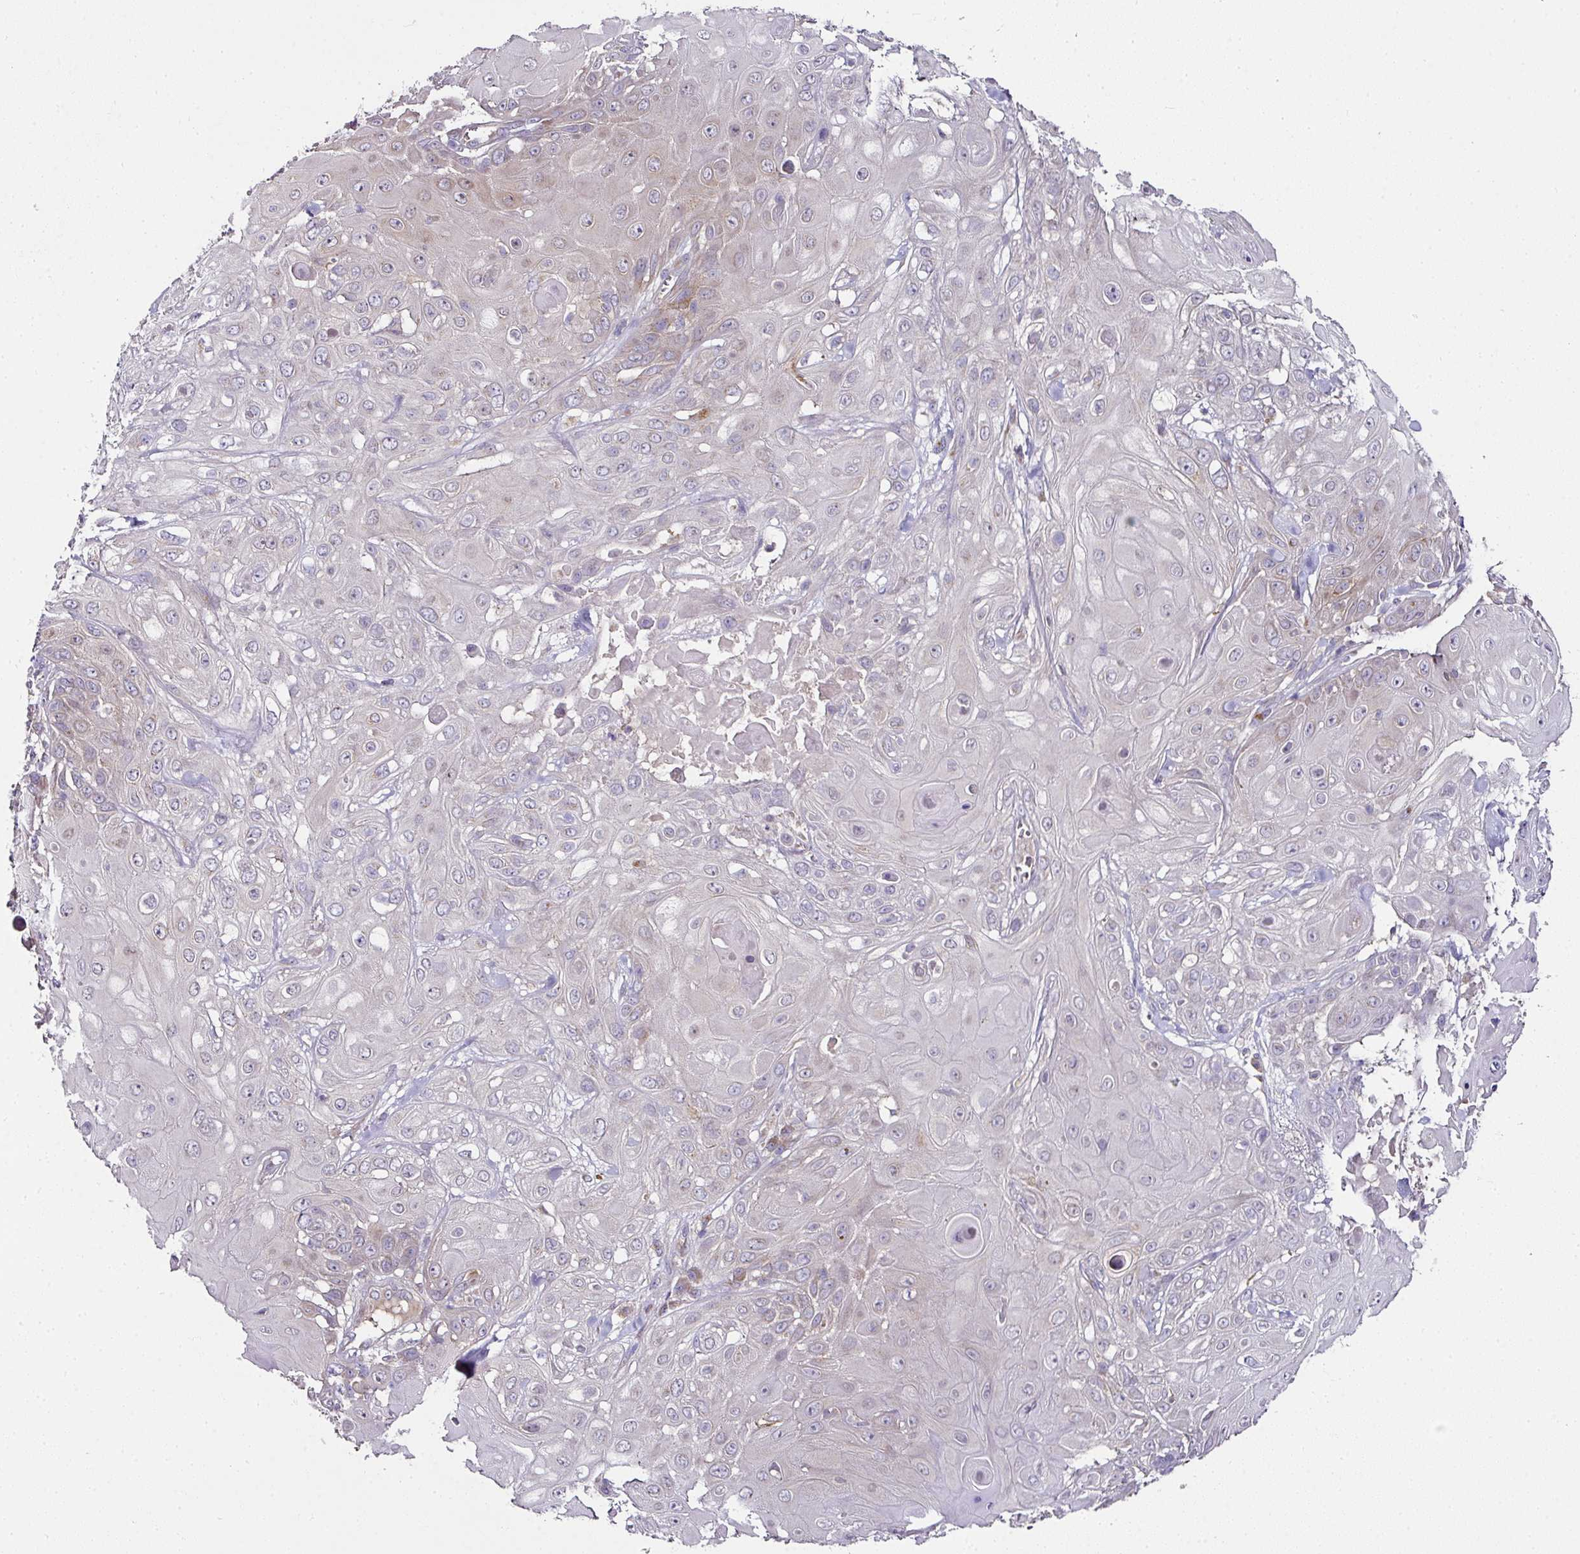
{"staining": {"intensity": "weak", "quantity": "<25%", "location": "cytoplasmic/membranous"}, "tissue": "skin cancer", "cell_type": "Tumor cells", "image_type": "cancer", "snomed": [{"axis": "morphology", "description": "Normal tissue, NOS"}, {"axis": "morphology", "description": "Squamous cell carcinoma, NOS"}, {"axis": "topography", "description": "Skin"}, {"axis": "topography", "description": "Cartilage tissue"}], "caption": "Tumor cells are negative for protein expression in human squamous cell carcinoma (skin). (DAB IHC with hematoxylin counter stain).", "gene": "SKIC2", "patient": {"sex": "female", "age": 79}}